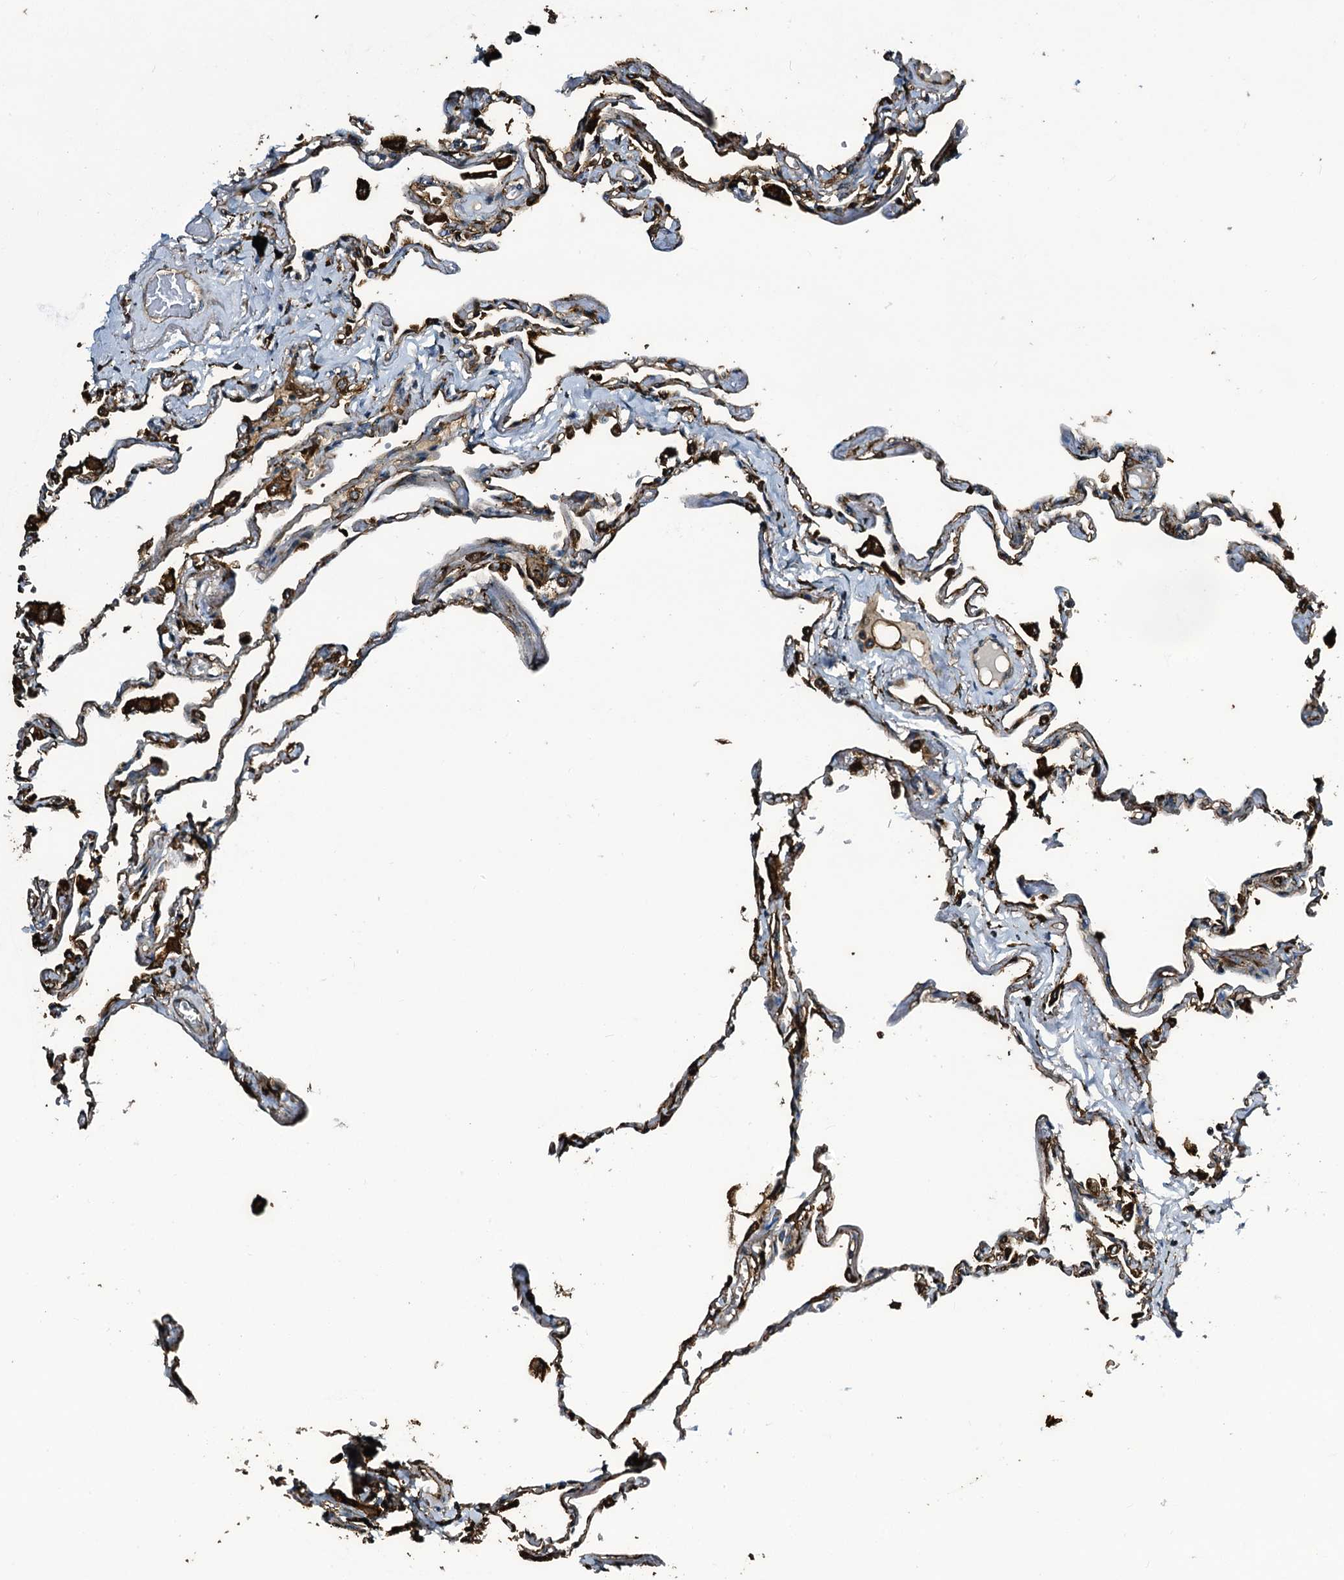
{"staining": {"intensity": "moderate", "quantity": "25%-75%", "location": "cytoplasmic/membranous"}, "tissue": "lung", "cell_type": "Alveolar cells", "image_type": "normal", "snomed": [{"axis": "morphology", "description": "Normal tissue, NOS"}, {"axis": "topography", "description": "Lung"}], "caption": "Unremarkable lung was stained to show a protein in brown. There is medium levels of moderate cytoplasmic/membranous staining in about 25%-75% of alveolar cells.", "gene": "TPGS2", "patient": {"sex": "female", "age": 67}}